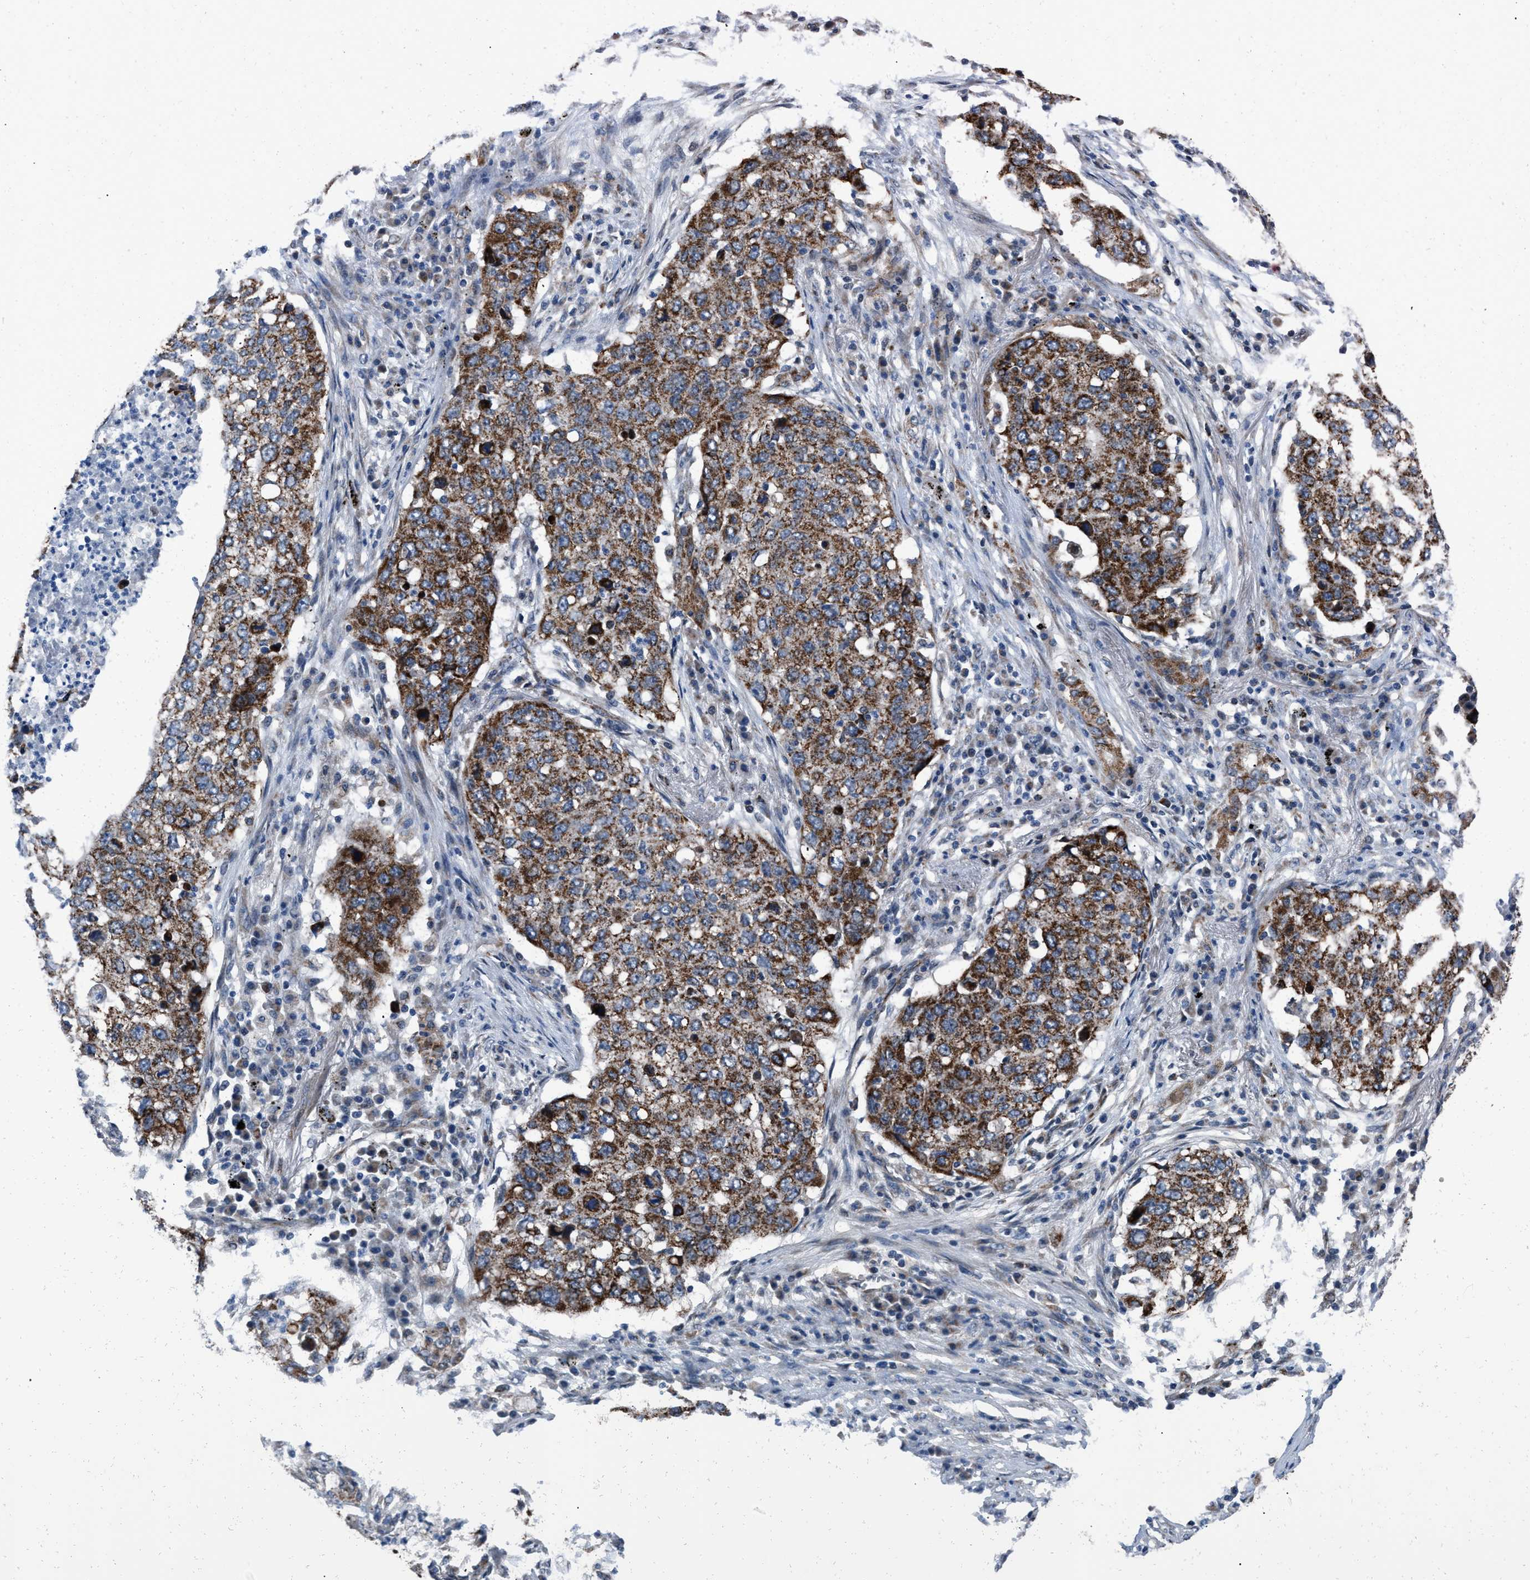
{"staining": {"intensity": "strong", "quantity": "25%-75%", "location": "cytoplasmic/membranous"}, "tissue": "lung cancer", "cell_type": "Tumor cells", "image_type": "cancer", "snomed": [{"axis": "morphology", "description": "Squamous cell carcinoma, NOS"}, {"axis": "topography", "description": "Lung"}], "caption": "About 25%-75% of tumor cells in lung squamous cell carcinoma demonstrate strong cytoplasmic/membranous protein staining as visualized by brown immunohistochemical staining.", "gene": "AKAP1", "patient": {"sex": "female", "age": 63}}